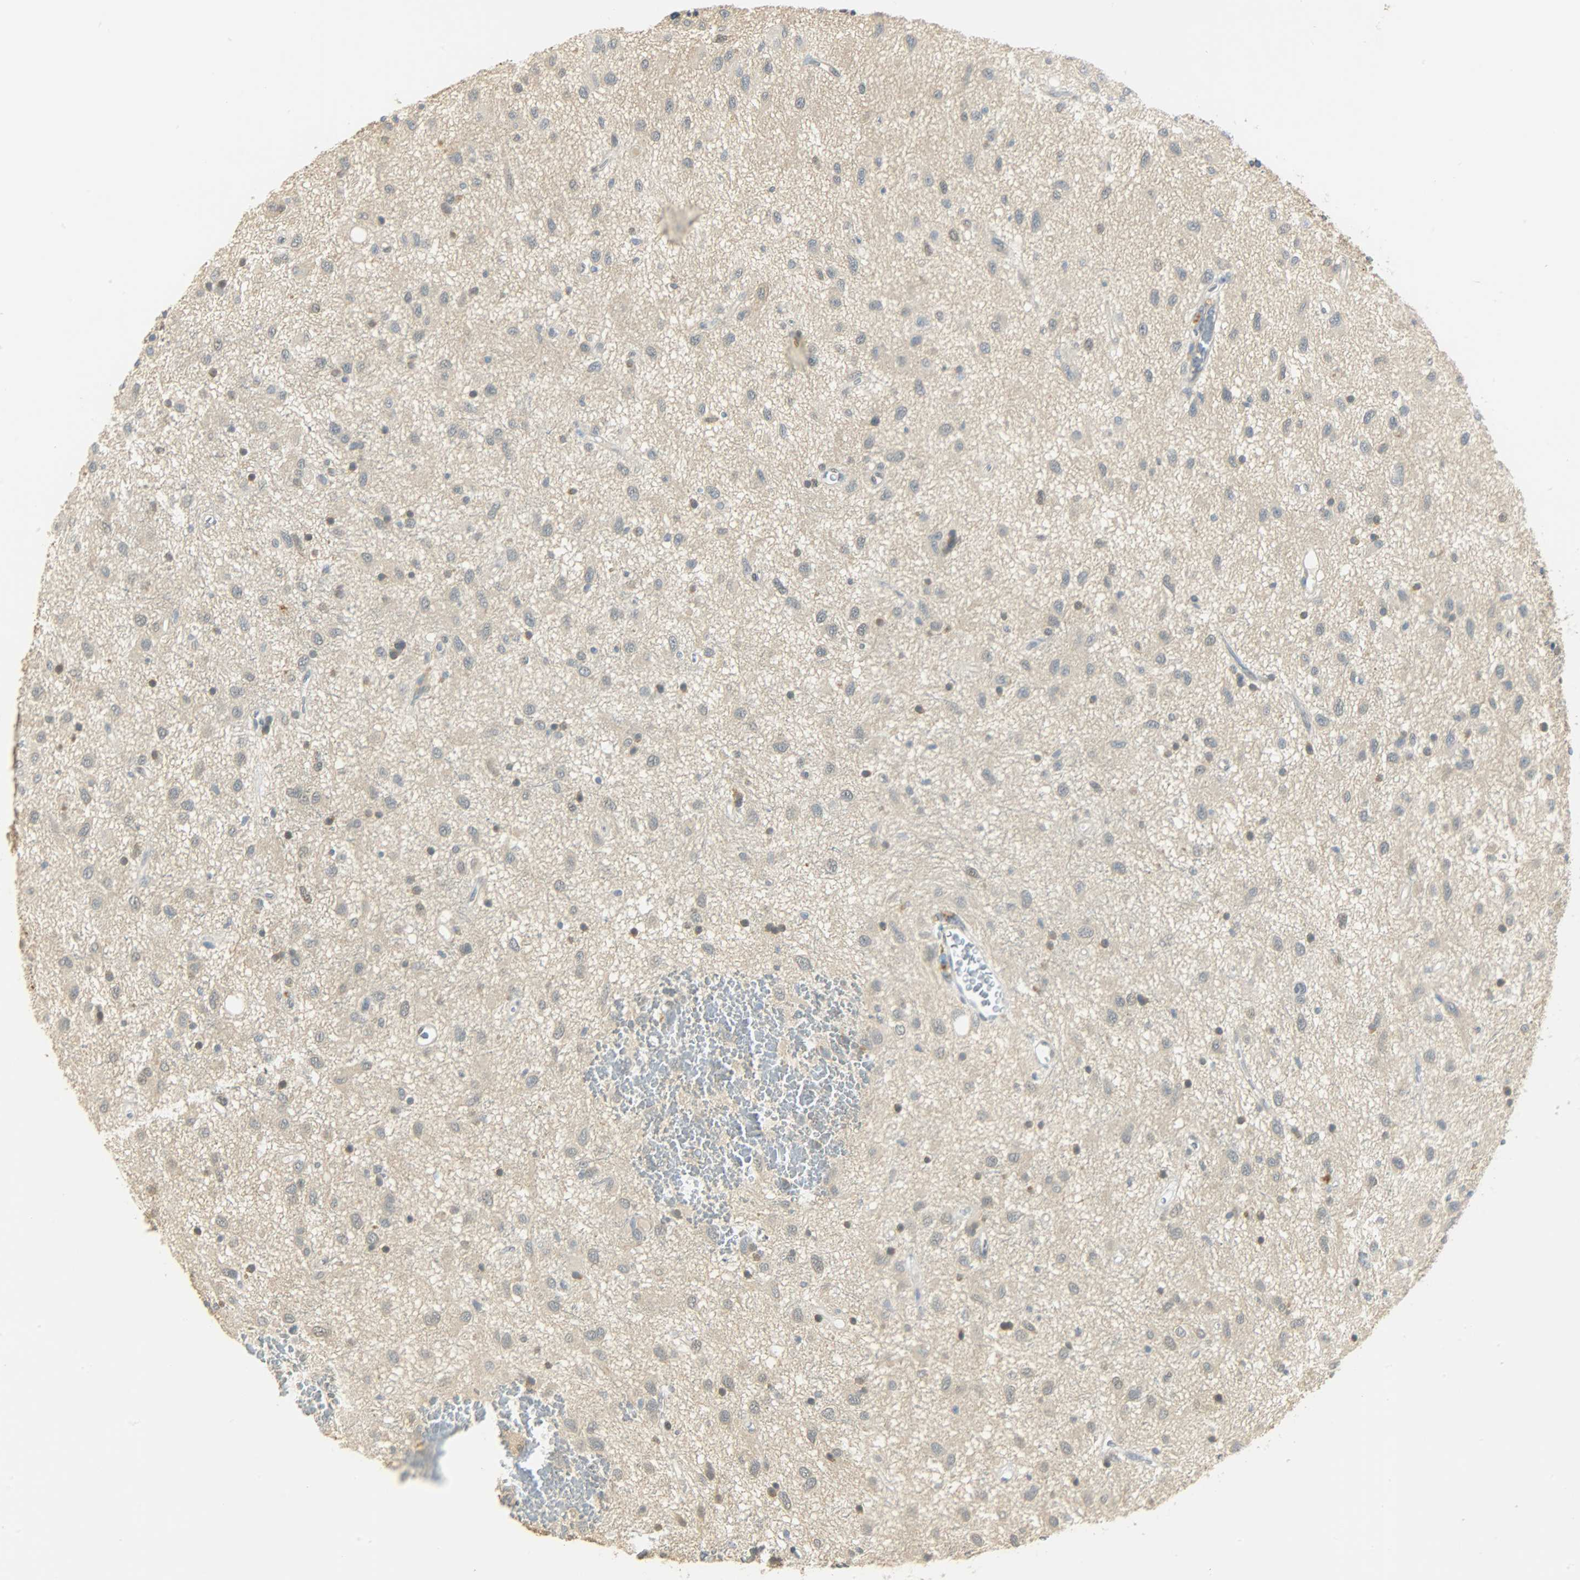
{"staining": {"intensity": "weak", "quantity": "25%-75%", "location": "cytoplasmic/membranous"}, "tissue": "glioma", "cell_type": "Tumor cells", "image_type": "cancer", "snomed": [{"axis": "morphology", "description": "Glioma, malignant, Low grade"}, {"axis": "topography", "description": "Brain"}], "caption": "A high-resolution image shows immunohistochemistry staining of malignant glioma (low-grade), which displays weak cytoplasmic/membranous positivity in about 25%-75% of tumor cells.", "gene": "USP13", "patient": {"sex": "male", "age": 77}}